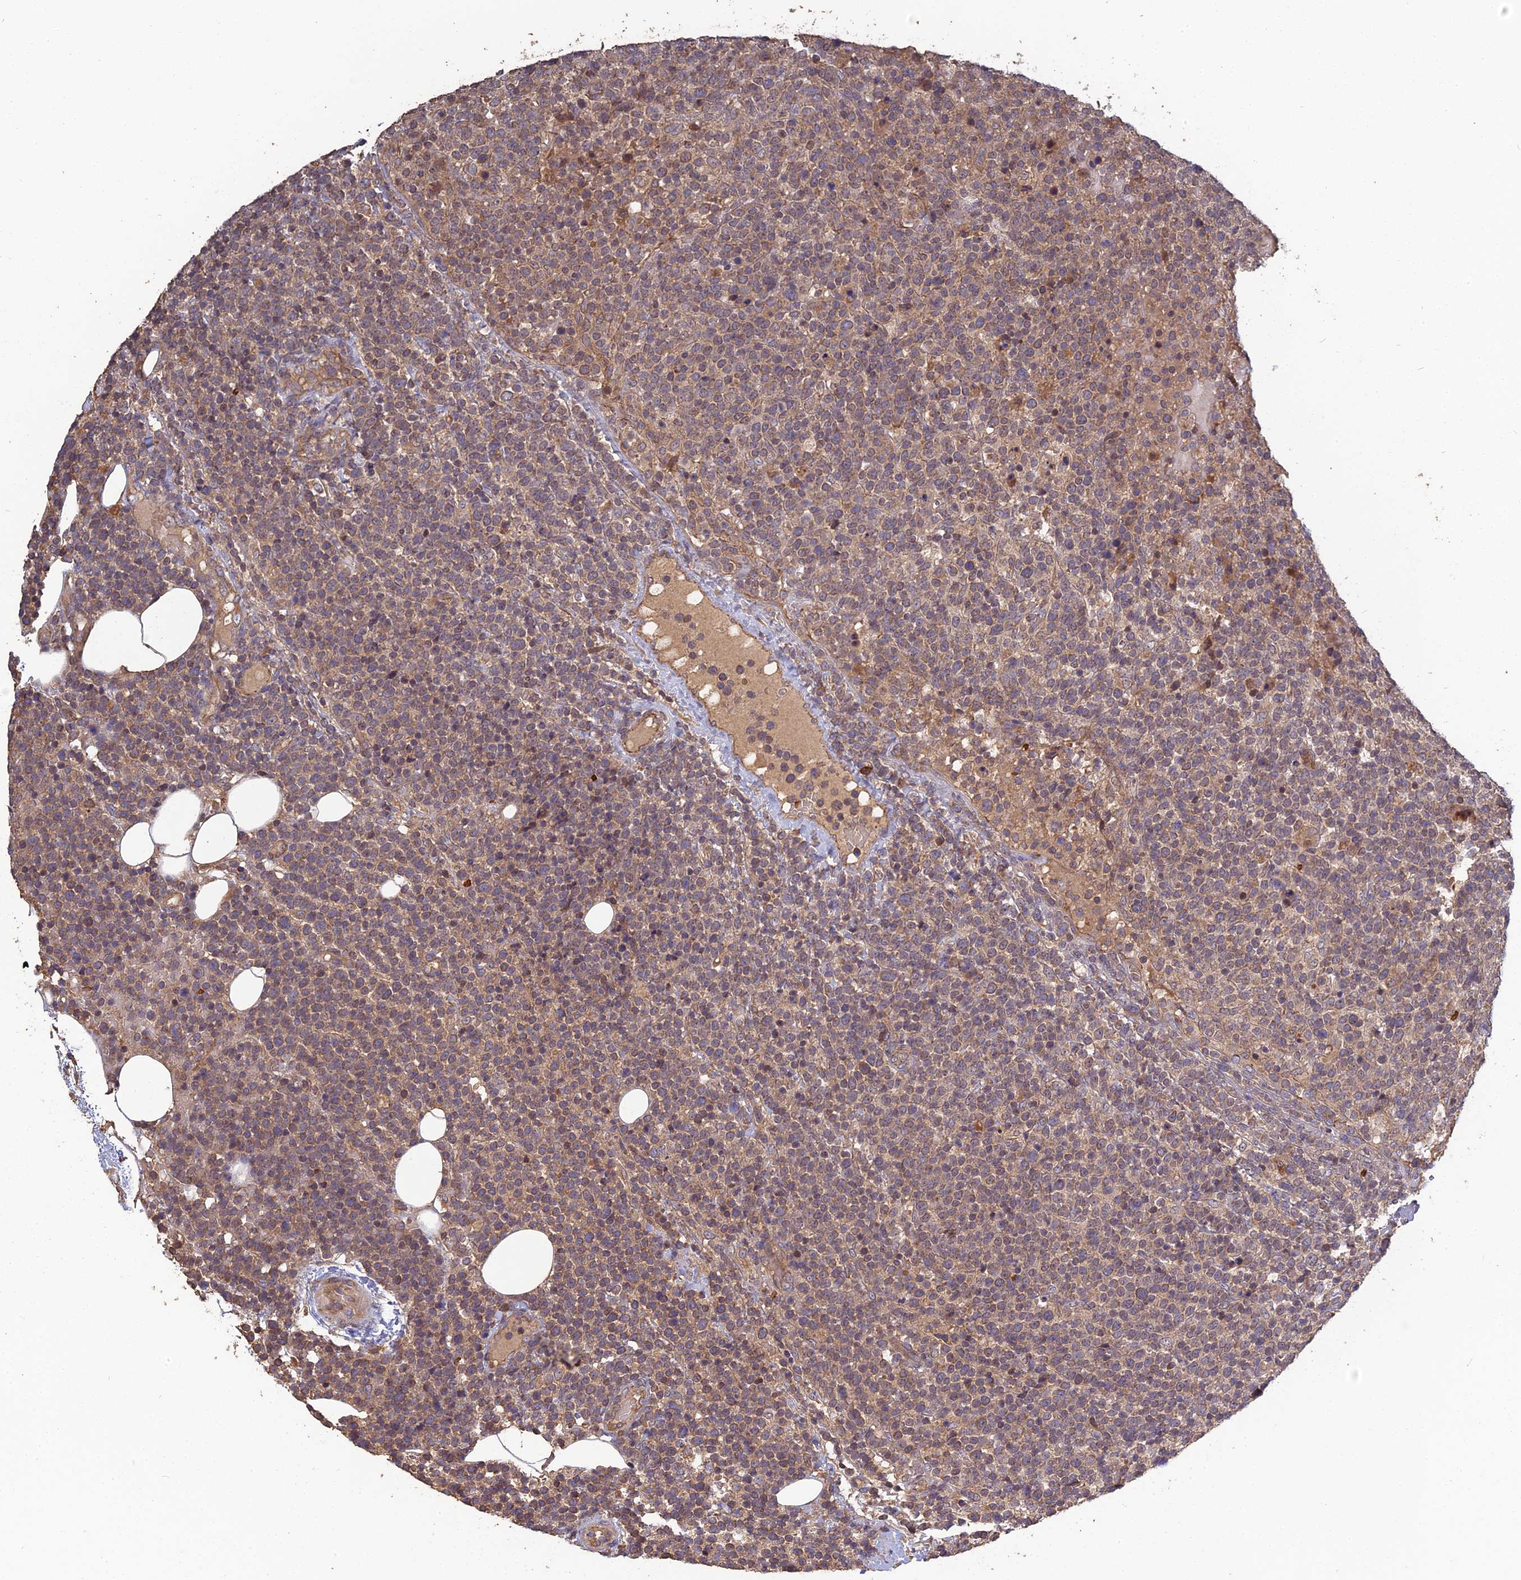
{"staining": {"intensity": "weak", "quantity": "25%-75%", "location": "cytoplasmic/membranous"}, "tissue": "lymphoma", "cell_type": "Tumor cells", "image_type": "cancer", "snomed": [{"axis": "morphology", "description": "Malignant lymphoma, non-Hodgkin's type, High grade"}, {"axis": "topography", "description": "Lymph node"}], "caption": "A low amount of weak cytoplasmic/membranous staining is seen in about 25%-75% of tumor cells in malignant lymphoma, non-Hodgkin's type (high-grade) tissue.", "gene": "ARHGAP40", "patient": {"sex": "male", "age": 61}}